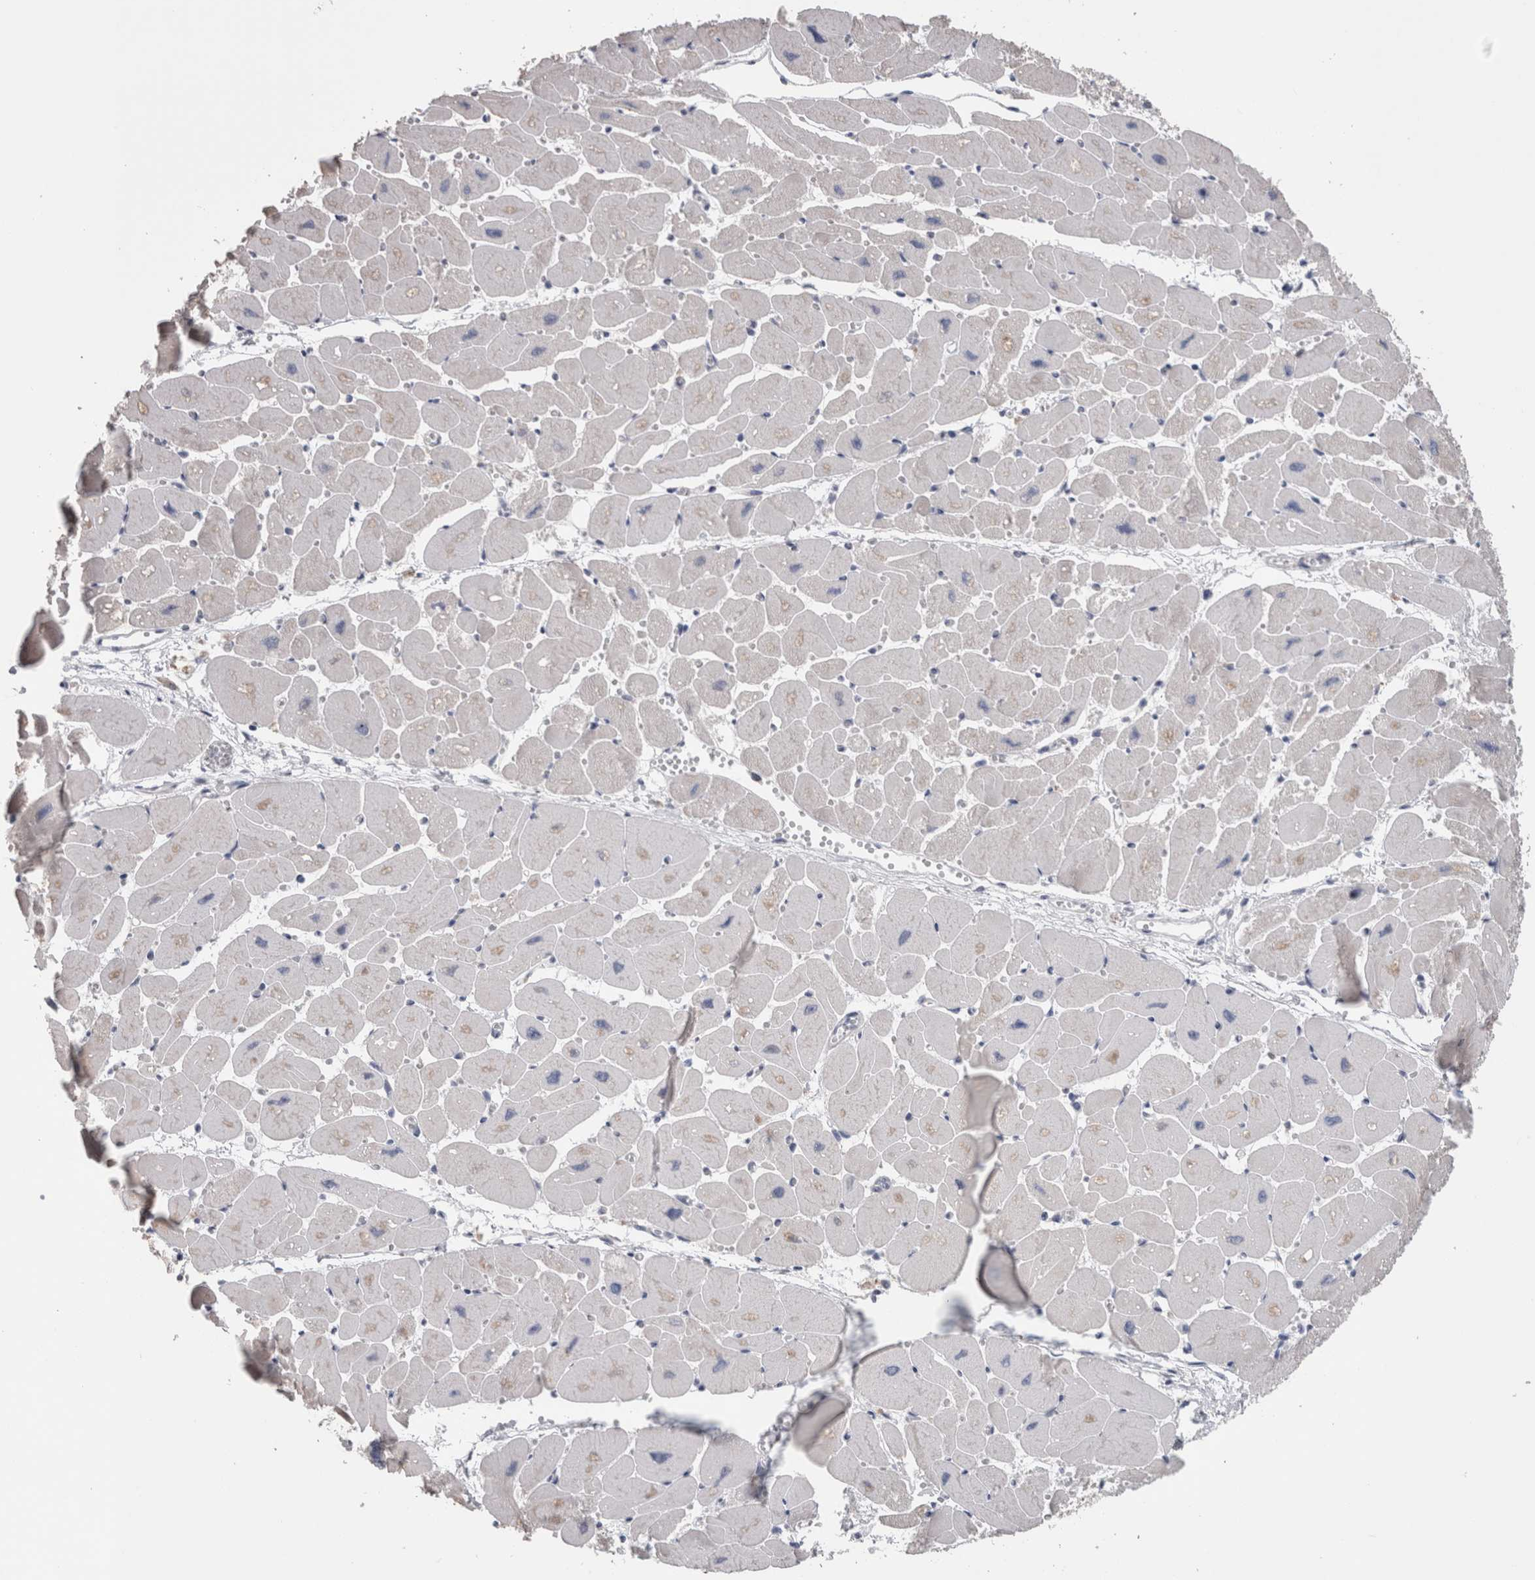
{"staining": {"intensity": "negative", "quantity": "none", "location": "none"}, "tissue": "heart muscle", "cell_type": "Cardiomyocytes", "image_type": "normal", "snomed": [{"axis": "morphology", "description": "Normal tissue, NOS"}, {"axis": "topography", "description": "Heart"}], "caption": "An immunohistochemistry photomicrograph of unremarkable heart muscle is shown. There is no staining in cardiomyocytes of heart muscle. Brightfield microscopy of immunohistochemistry stained with DAB (brown) and hematoxylin (blue), captured at high magnification.", "gene": "GDAP1", "patient": {"sex": "female", "age": 54}}